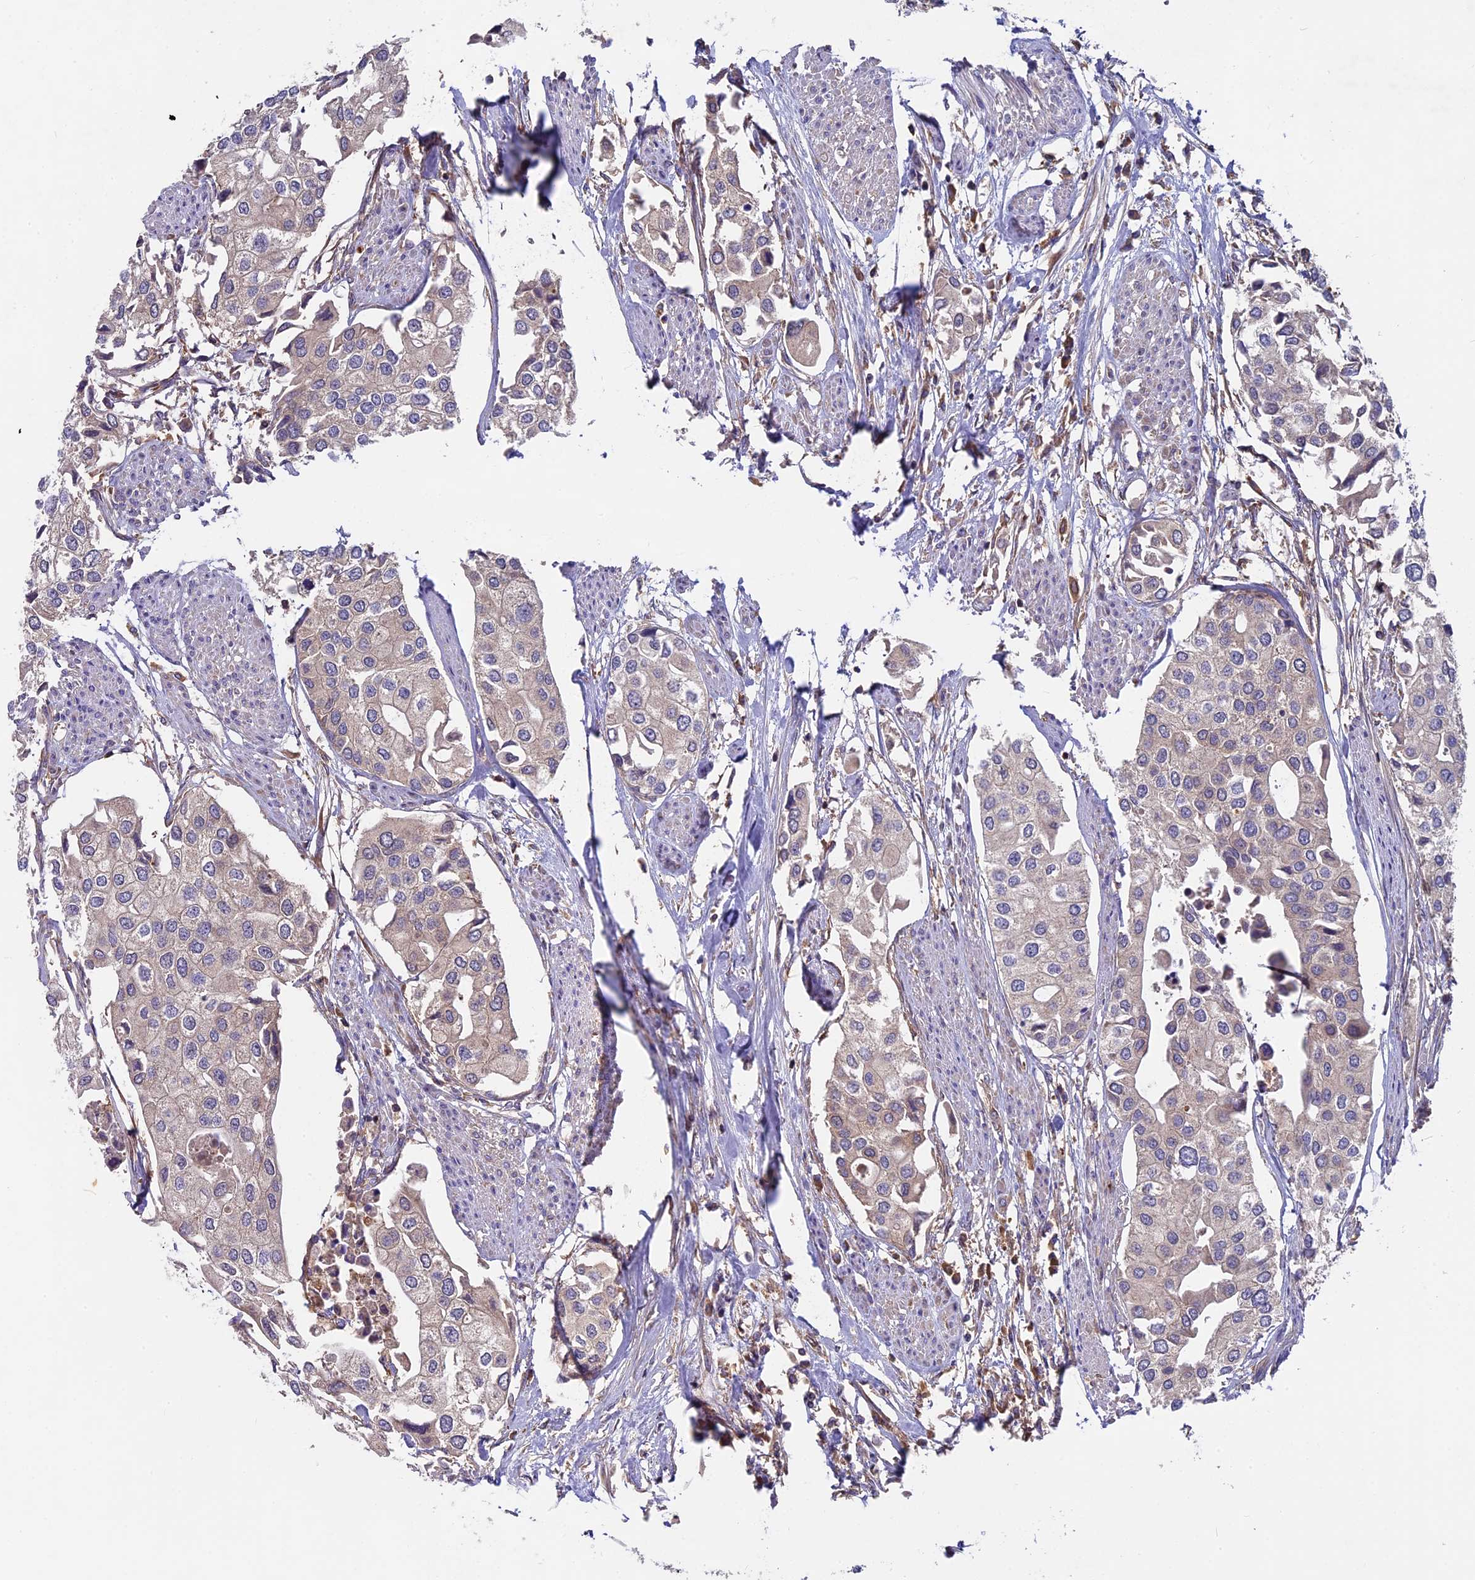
{"staining": {"intensity": "weak", "quantity": "<25%", "location": "cytoplasmic/membranous"}, "tissue": "urothelial cancer", "cell_type": "Tumor cells", "image_type": "cancer", "snomed": [{"axis": "morphology", "description": "Urothelial carcinoma, High grade"}, {"axis": "topography", "description": "Urinary bladder"}], "caption": "Immunohistochemical staining of urothelial cancer demonstrates no significant positivity in tumor cells.", "gene": "MYO9B", "patient": {"sex": "male", "age": 64}}